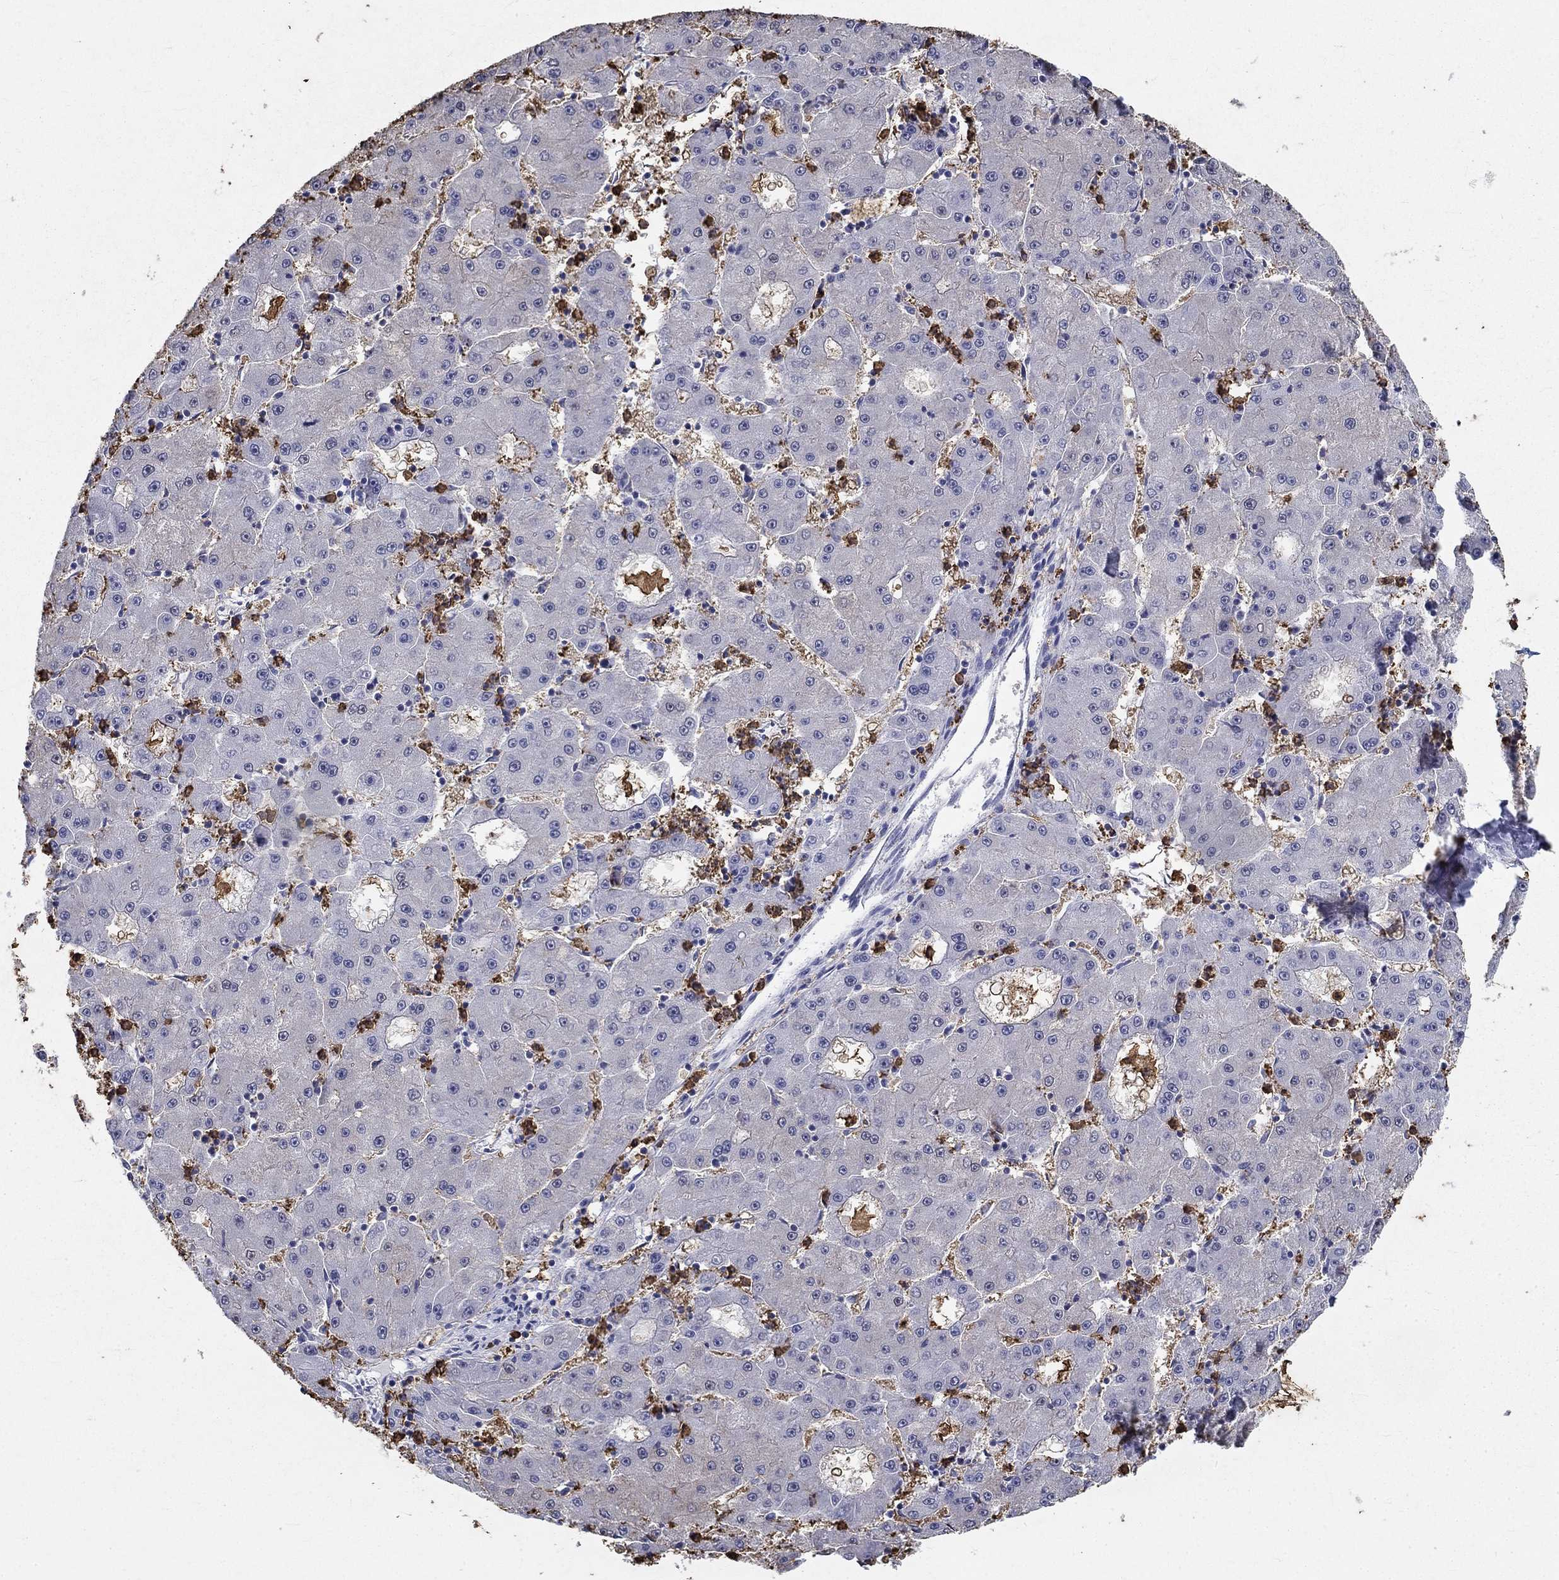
{"staining": {"intensity": "negative", "quantity": "none", "location": "none"}, "tissue": "liver cancer", "cell_type": "Tumor cells", "image_type": "cancer", "snomed": [{"axis": "morphology", "description": "Carcinoma, Hepatocellular, NOS"}, {"axis": "topography", "description": "Liver"}], "caption": "This is an immunohistochemistry (IHC) photomicrograph of human liver cancer (hepatocellular carcinoma). There is no staining in tumor cells.", "gene": "IGSF8", "patient": {"sex": "male", "age": 73}}